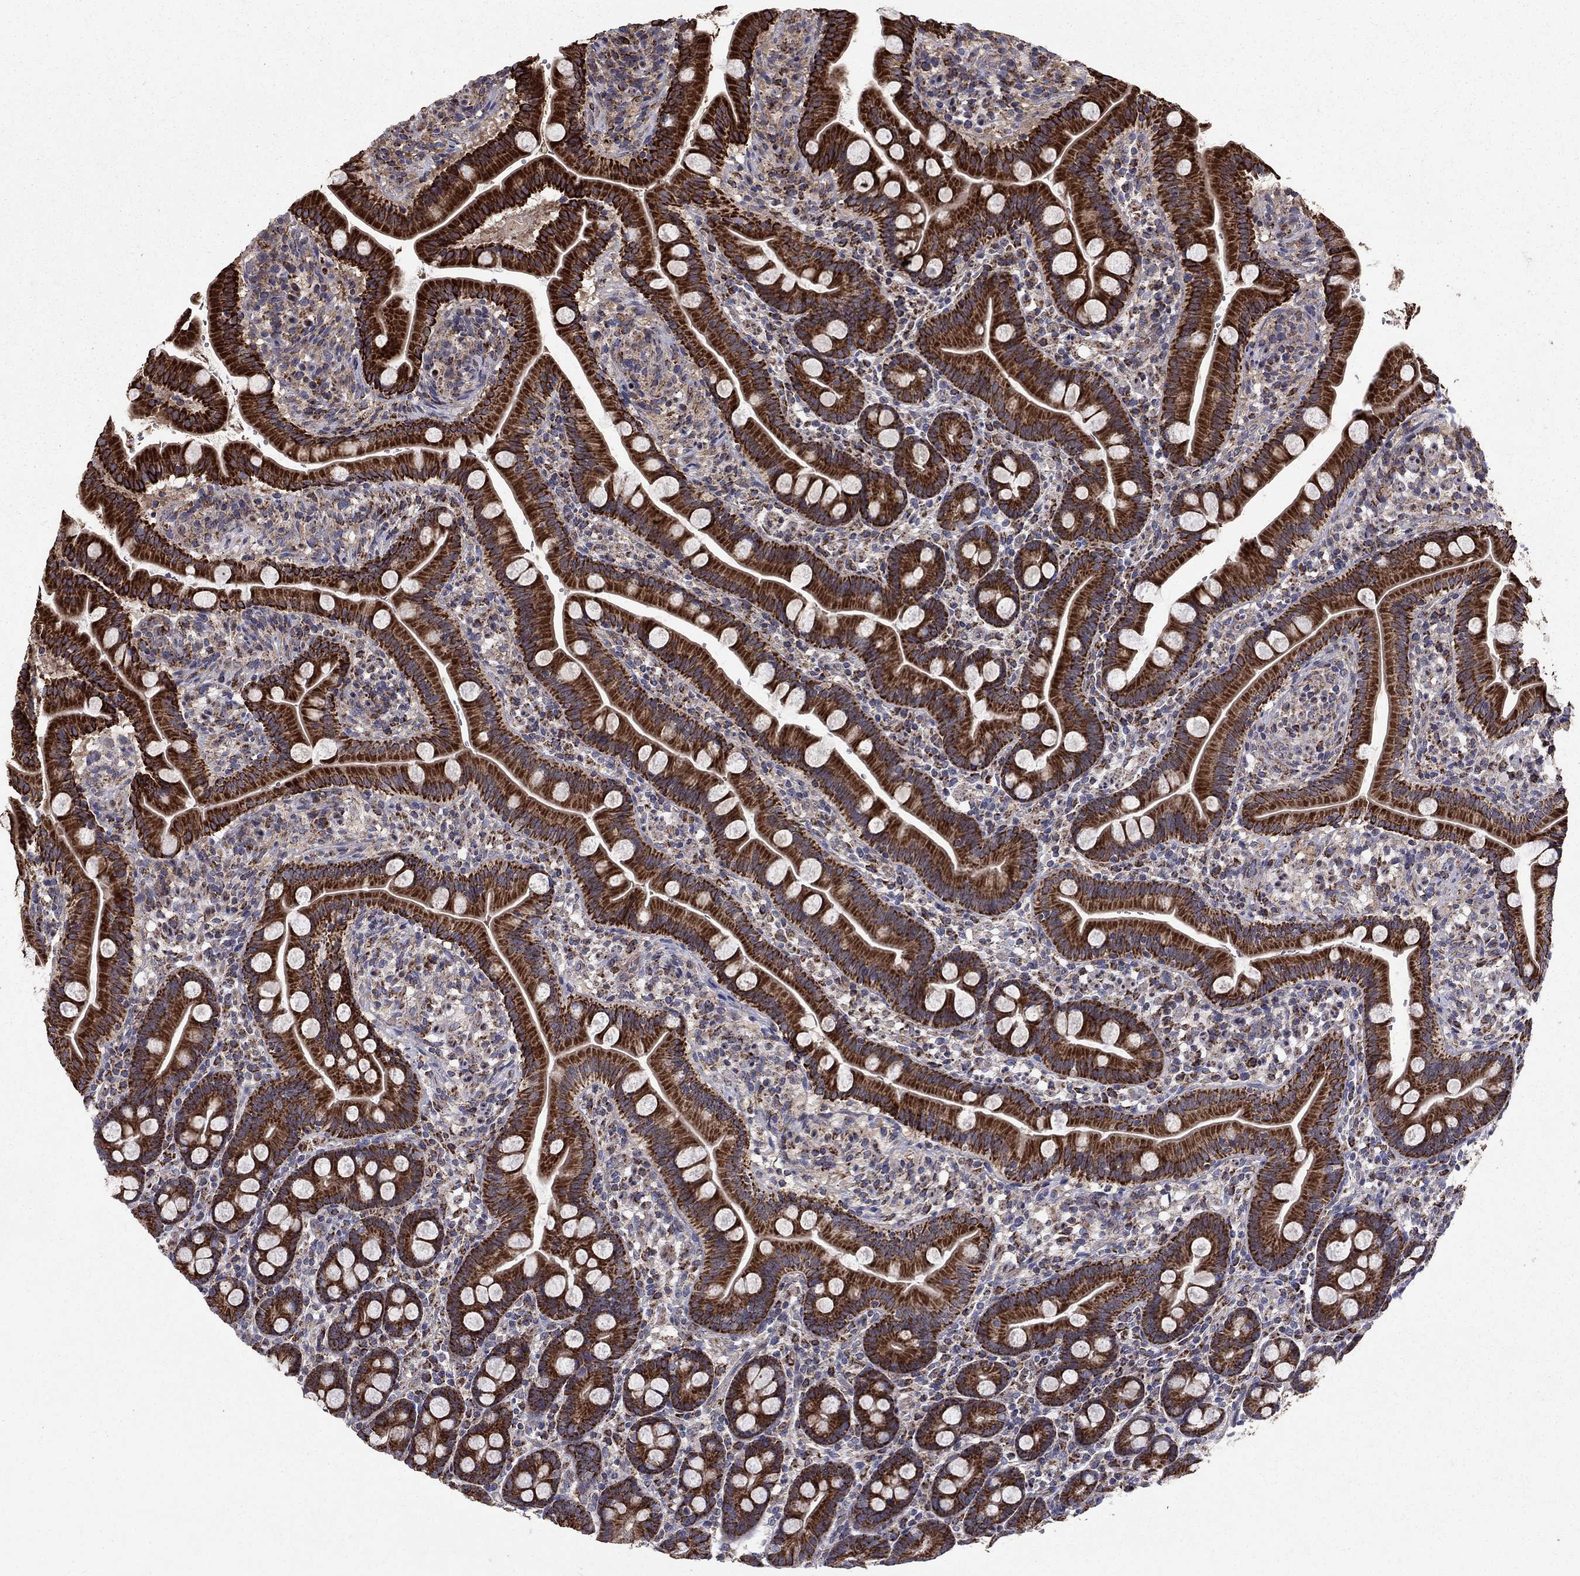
{"staining": {"intensity": "strong", "quantity": ">75%", "location": "cytoplasmic/membranous"}, "tissue": "small intestine", "cell_type": "Glandular cells", "image_type": "normal", "snomed": [{"axis": "morphology", "description": "Normal tissue, NOS"}, {"axis": "topography", "description": "Small intestine"}], "caption": "Small intestine stained for a protein exhibits strong cytoplasmic/membranous positivity in glandular cells. The protein is shown in brown color, while the nuclei are stained blue.", "gene": "NDUFS8", "patient": {"sex": "female", "age": 44}}